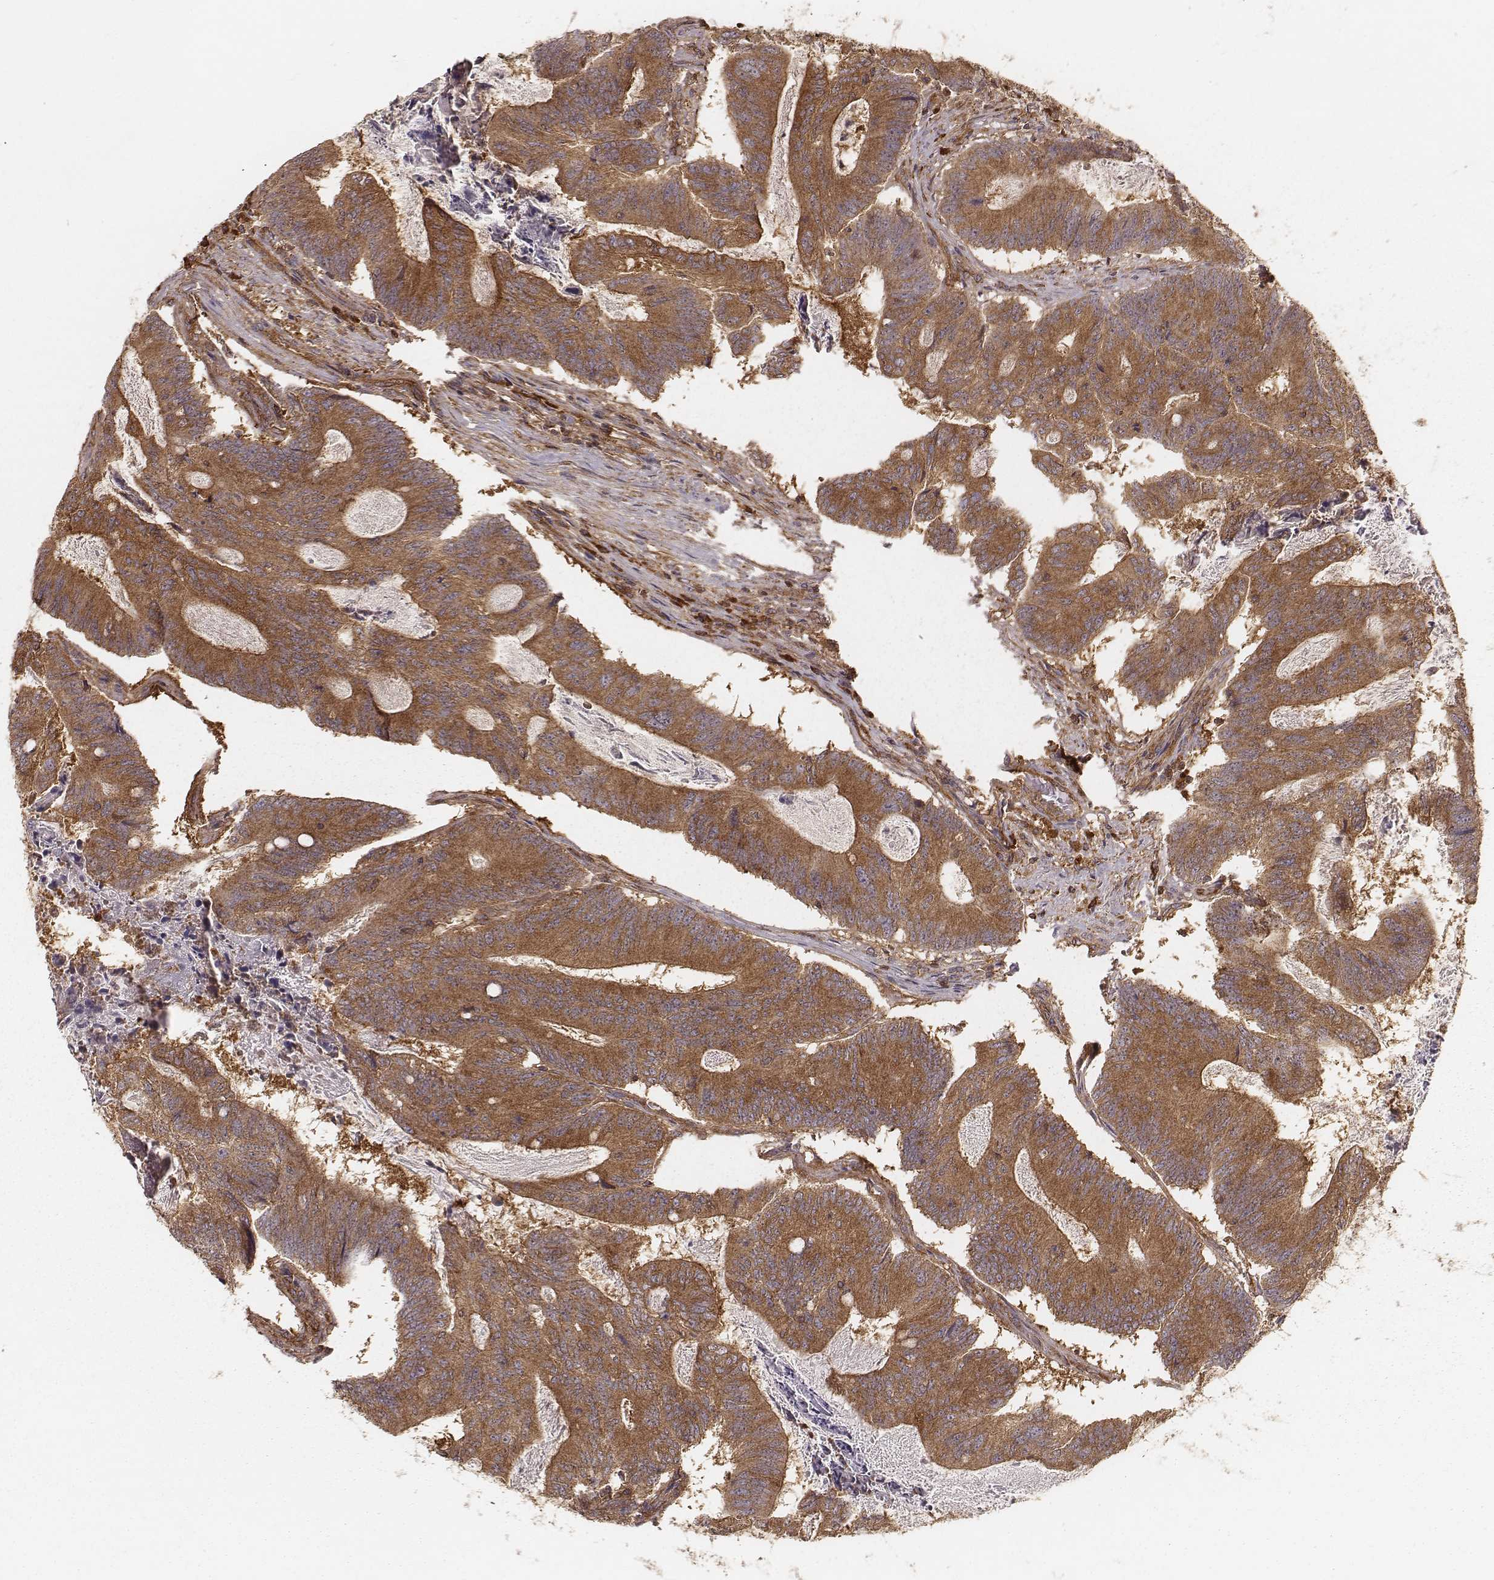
{"staining": {"intensity": "moderate", "quantity": ">75%", "location": "cytoplasmic/membranous"}, "tissue": "colorectal cancer", "cell_type": "Tumor cells", "image_type": "cancer", "snomed": [{"axis": "morphology", "description": "Adenocarcinoma, NOS"}, {"axis": "topography", "description": "Colon"}], "caption": "A micrograph showing moderate cytoplasmic/membranous positivity in approximately >75% of tumor cells in colorectal adenocarcinoma, as visualized by brown immunohistochemical staining.", "gene": "CARS1", "patient": {"sex": "female", "age": 70}}